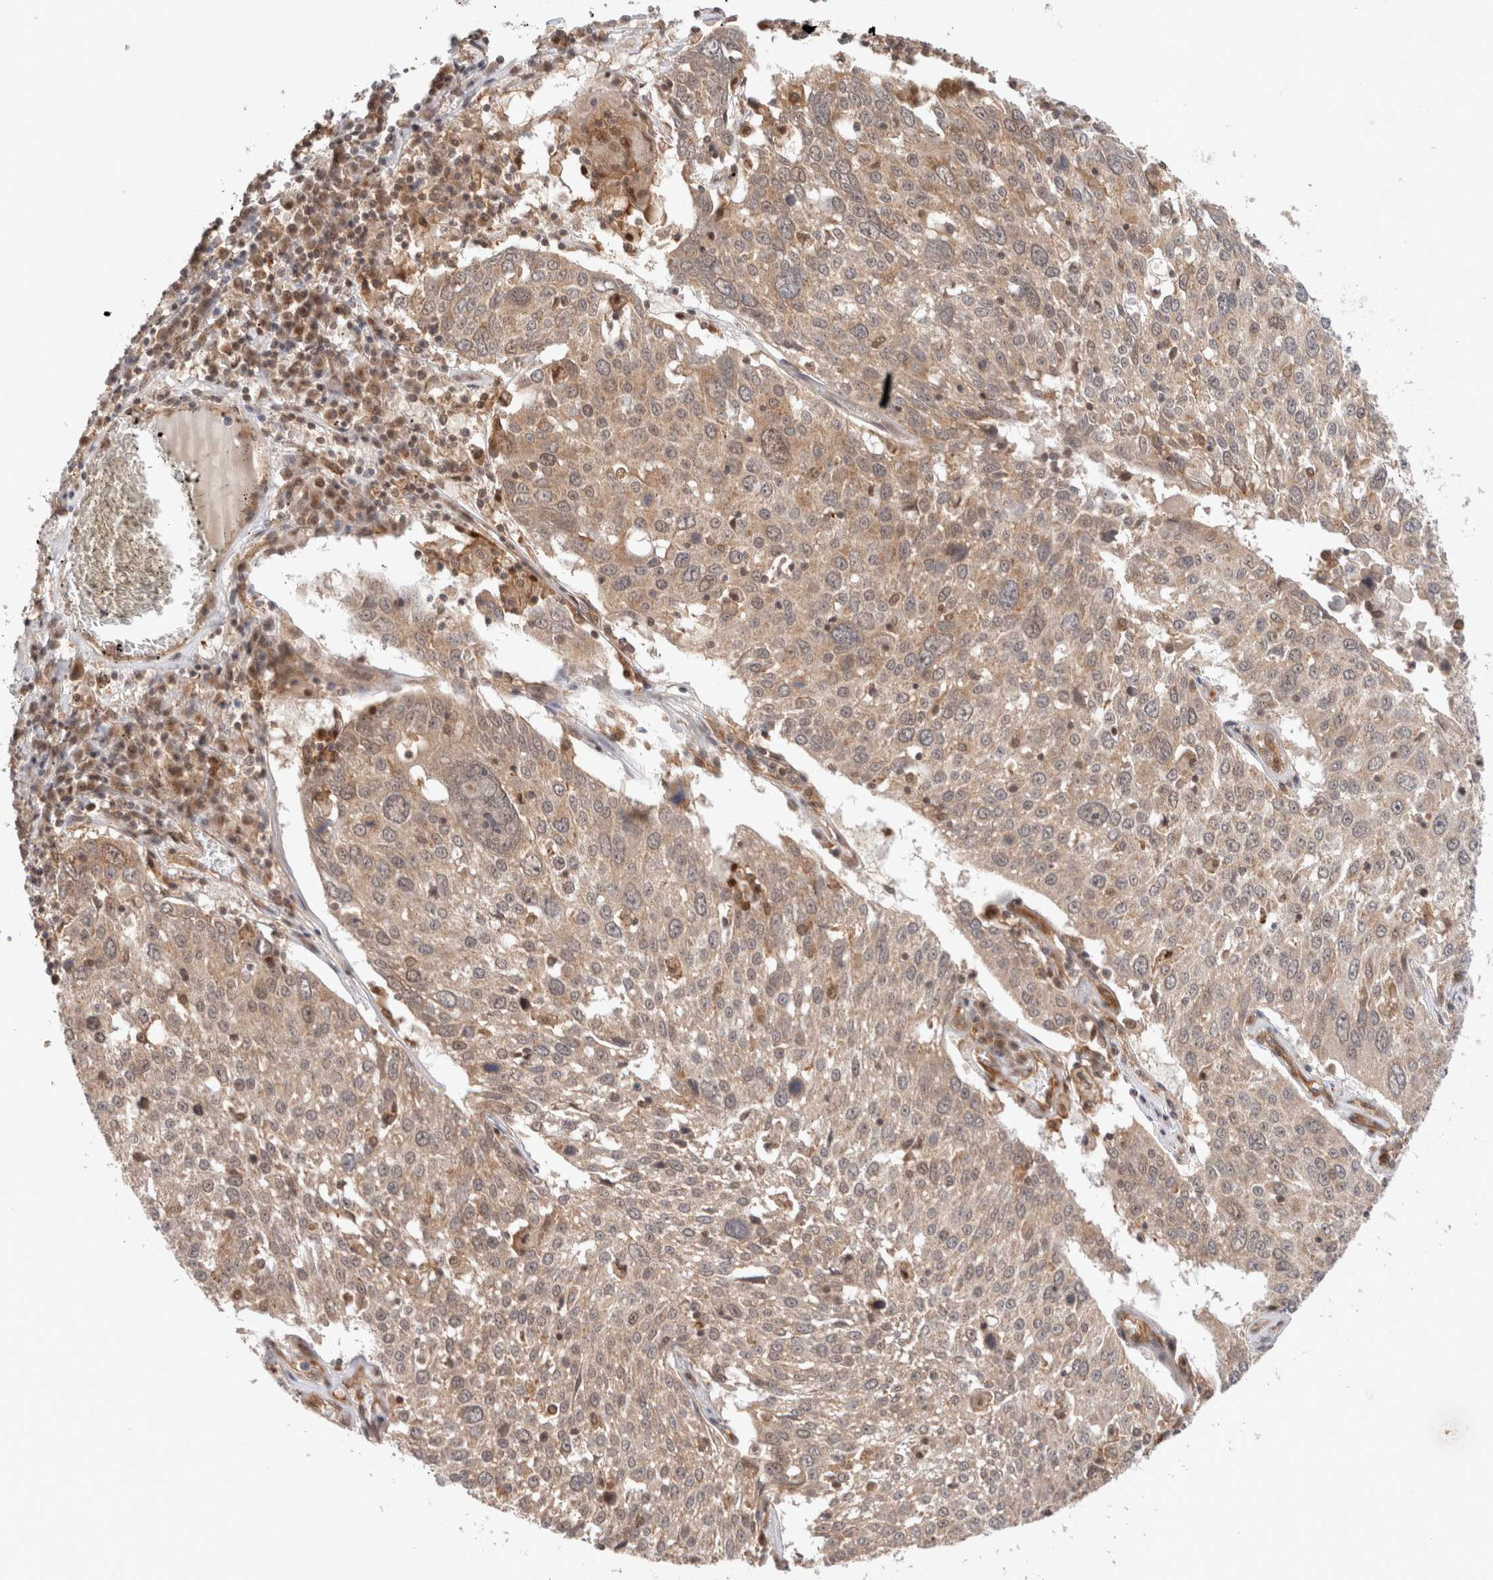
{"staining": {"intensity": "weak", "quantity": ">75%", "location": "cytoplasmic/membranous,nuclear"}, "tissue": "lung cancer", "cell_type": "Tumor cells", "image_type": "cancer", "snomed": [{"axis": "morphology", "description": "Squamous cell carcinoma, NOS"}, {"axis": "topography", "description": "Lung"}], "caption": "About >75% of tumor cells in human lung cancer show weak cytoplasmic/membranous and nuclear protein expression as visualized by brown immunohistochemical staining.", "gene": "SIKE1", "patient": {"sex": "male", "age": 65}}